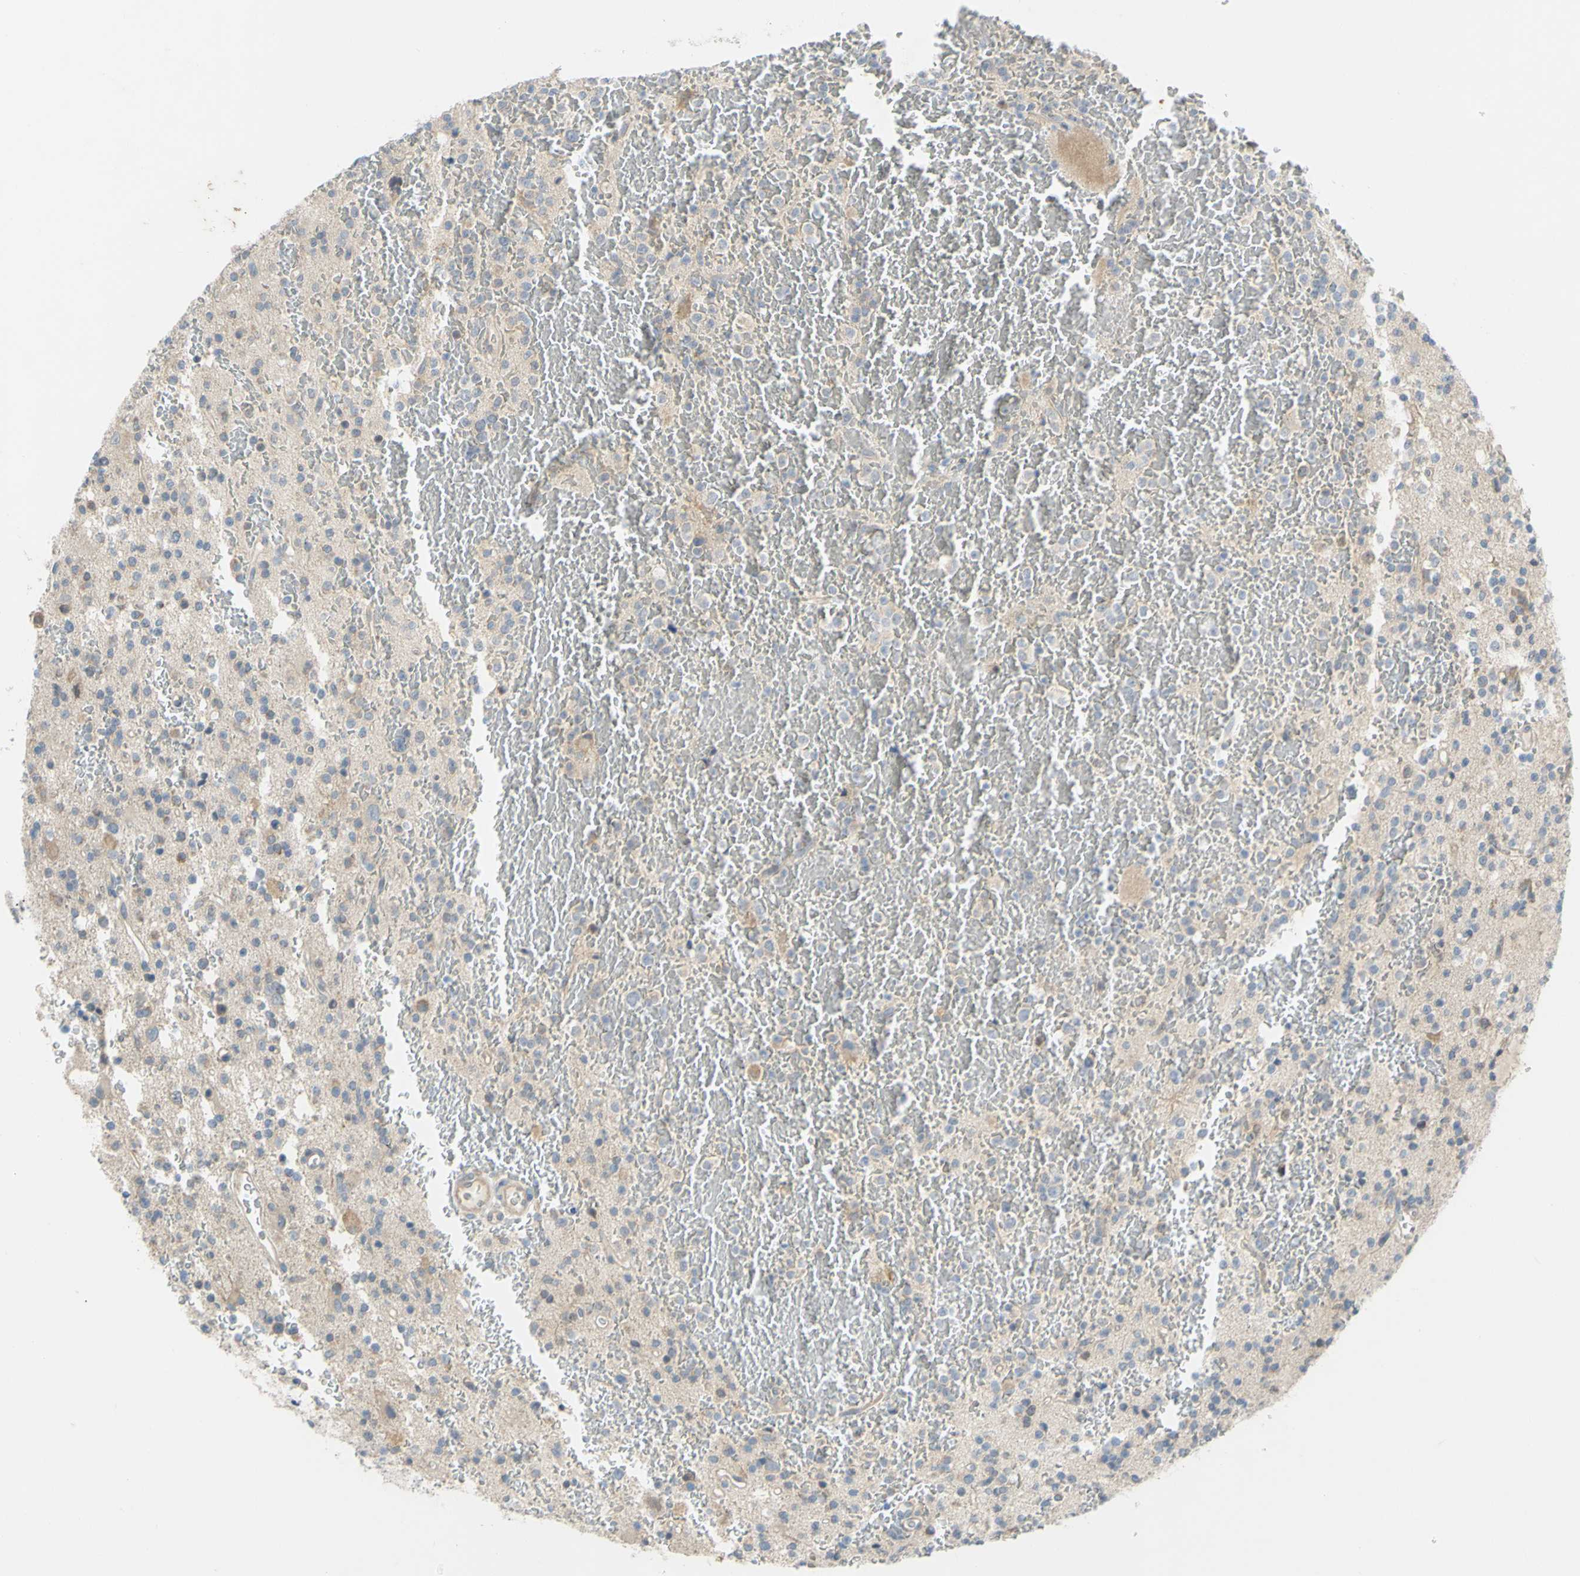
{"staining": {"intensity": "weak", "quantity": "25%-75%", "location": "cytoplasmic/membranous"}, "tissue": "glioma", "cell_type": "Tumor cells", "image_type": "cancer", "snomed": [{"axis": "morphology", "description": "Glioma, malignant, High grade"}, {"axis": "topography", "description": "Brain"}], "caption": "This photomicrograph reveals immunohistochemistry (IHC) staining of human malignant glioma (high-grade), with low weak cytoplasmic/membranous positivity in approximately 25%-75% of tumor cells.", "gene": "CCNB2", "patient": {"sex": "male", "age": 47}}